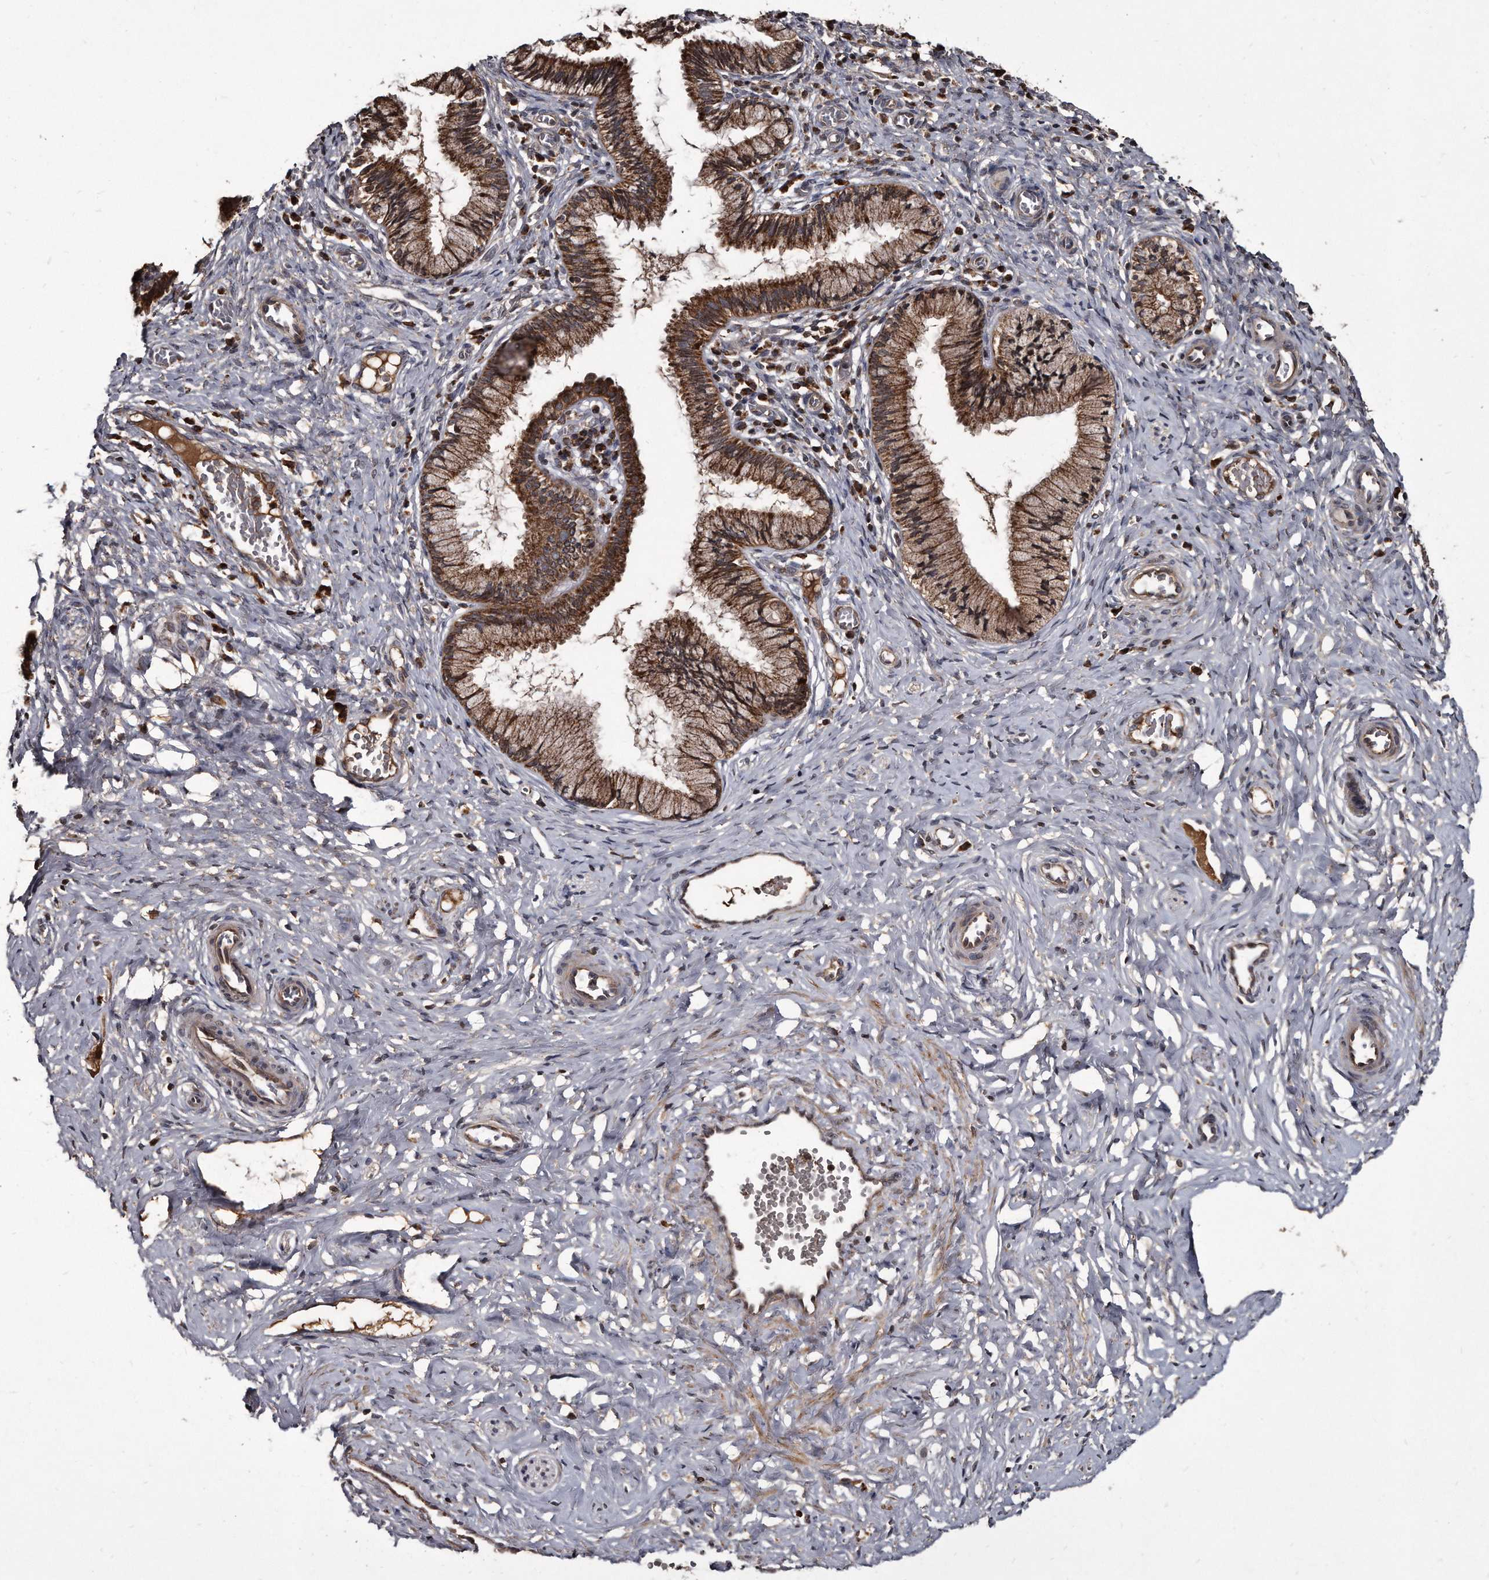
{"staining": {"intensity": "moderate", "quantity": ">75%", "location": "cytoplasmic/membranous"}, "tissue": "cervix", "cell_type": "Glandular cells", "image_type": "normal", "snomed": [{"axis": "morphology", "description": "Normal tissue, NOS"}, {"axis": "topography", "description": "Cervix"}], "caption": "DAB (3,3'-diaminobenzidine) immunohistochemical staining of benign human cervix exhibits moderate cytoplasmic/membranous protein staining in about >75% of glandular cells.", "gene": "FAM136A", "patient": {"sex": "female", "age": 27}}